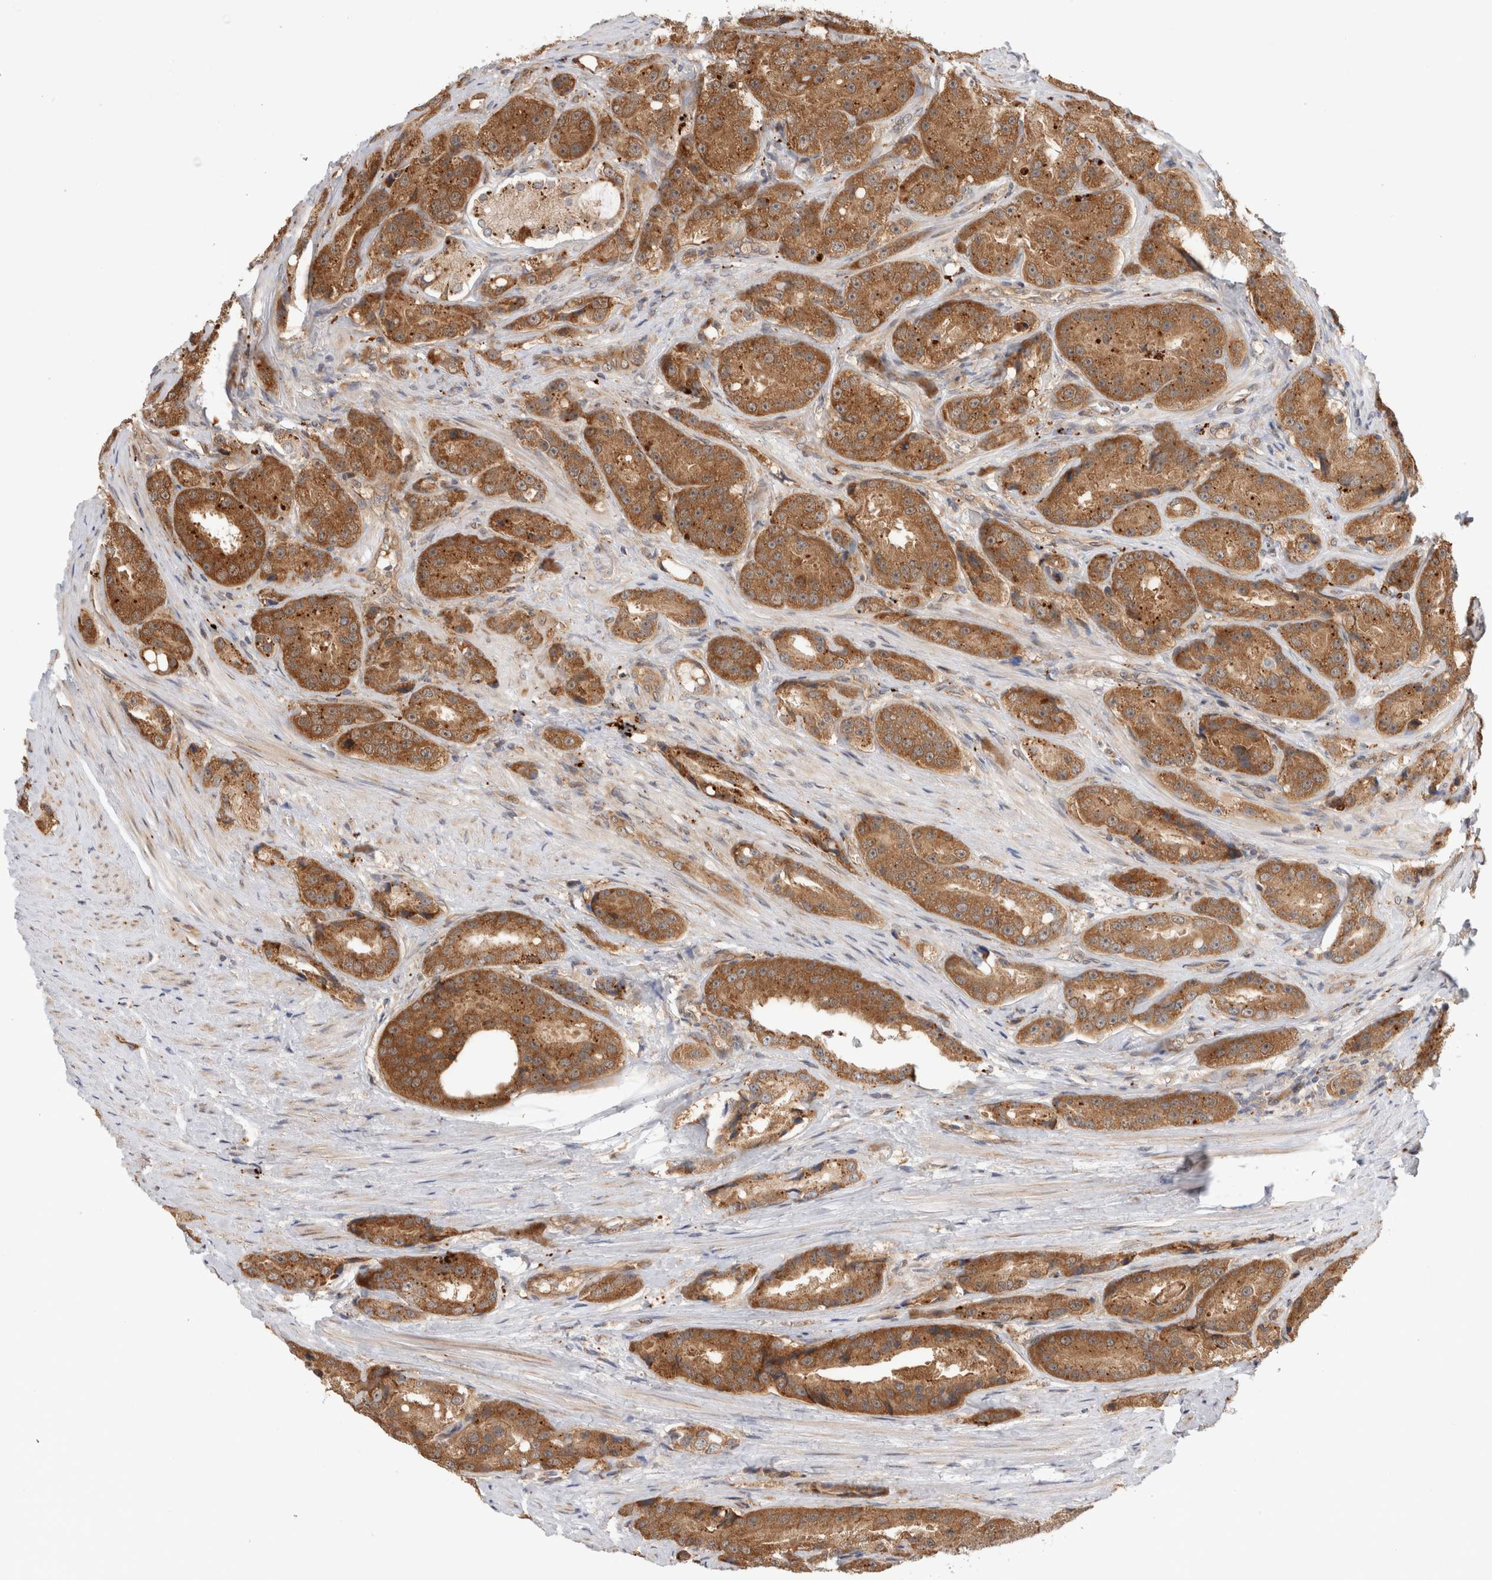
{"staining": {"intensity": "moderate", "quantity": ">75%", "location": "cytoplasmic/membranous"}, "tissue": "prostate cancer", "cell_type": "Tumor cells", "image_type": "cancer", "snomed": [{"axis": "morphology", "description": "Adenocarcinoma, High grade"}, {"axis": "topography", "description": "Prostate"}], "caption": "A medium amount of moderate cytoplasmic/membranous staining is seen in about >75% of tumor cells in prostate high-grade adenocarcinoma tissue. (IHC, brightfield microscopy, high magnification).", "gene": "ACTL9", "patient": {"sex": "male", "age": 60}}